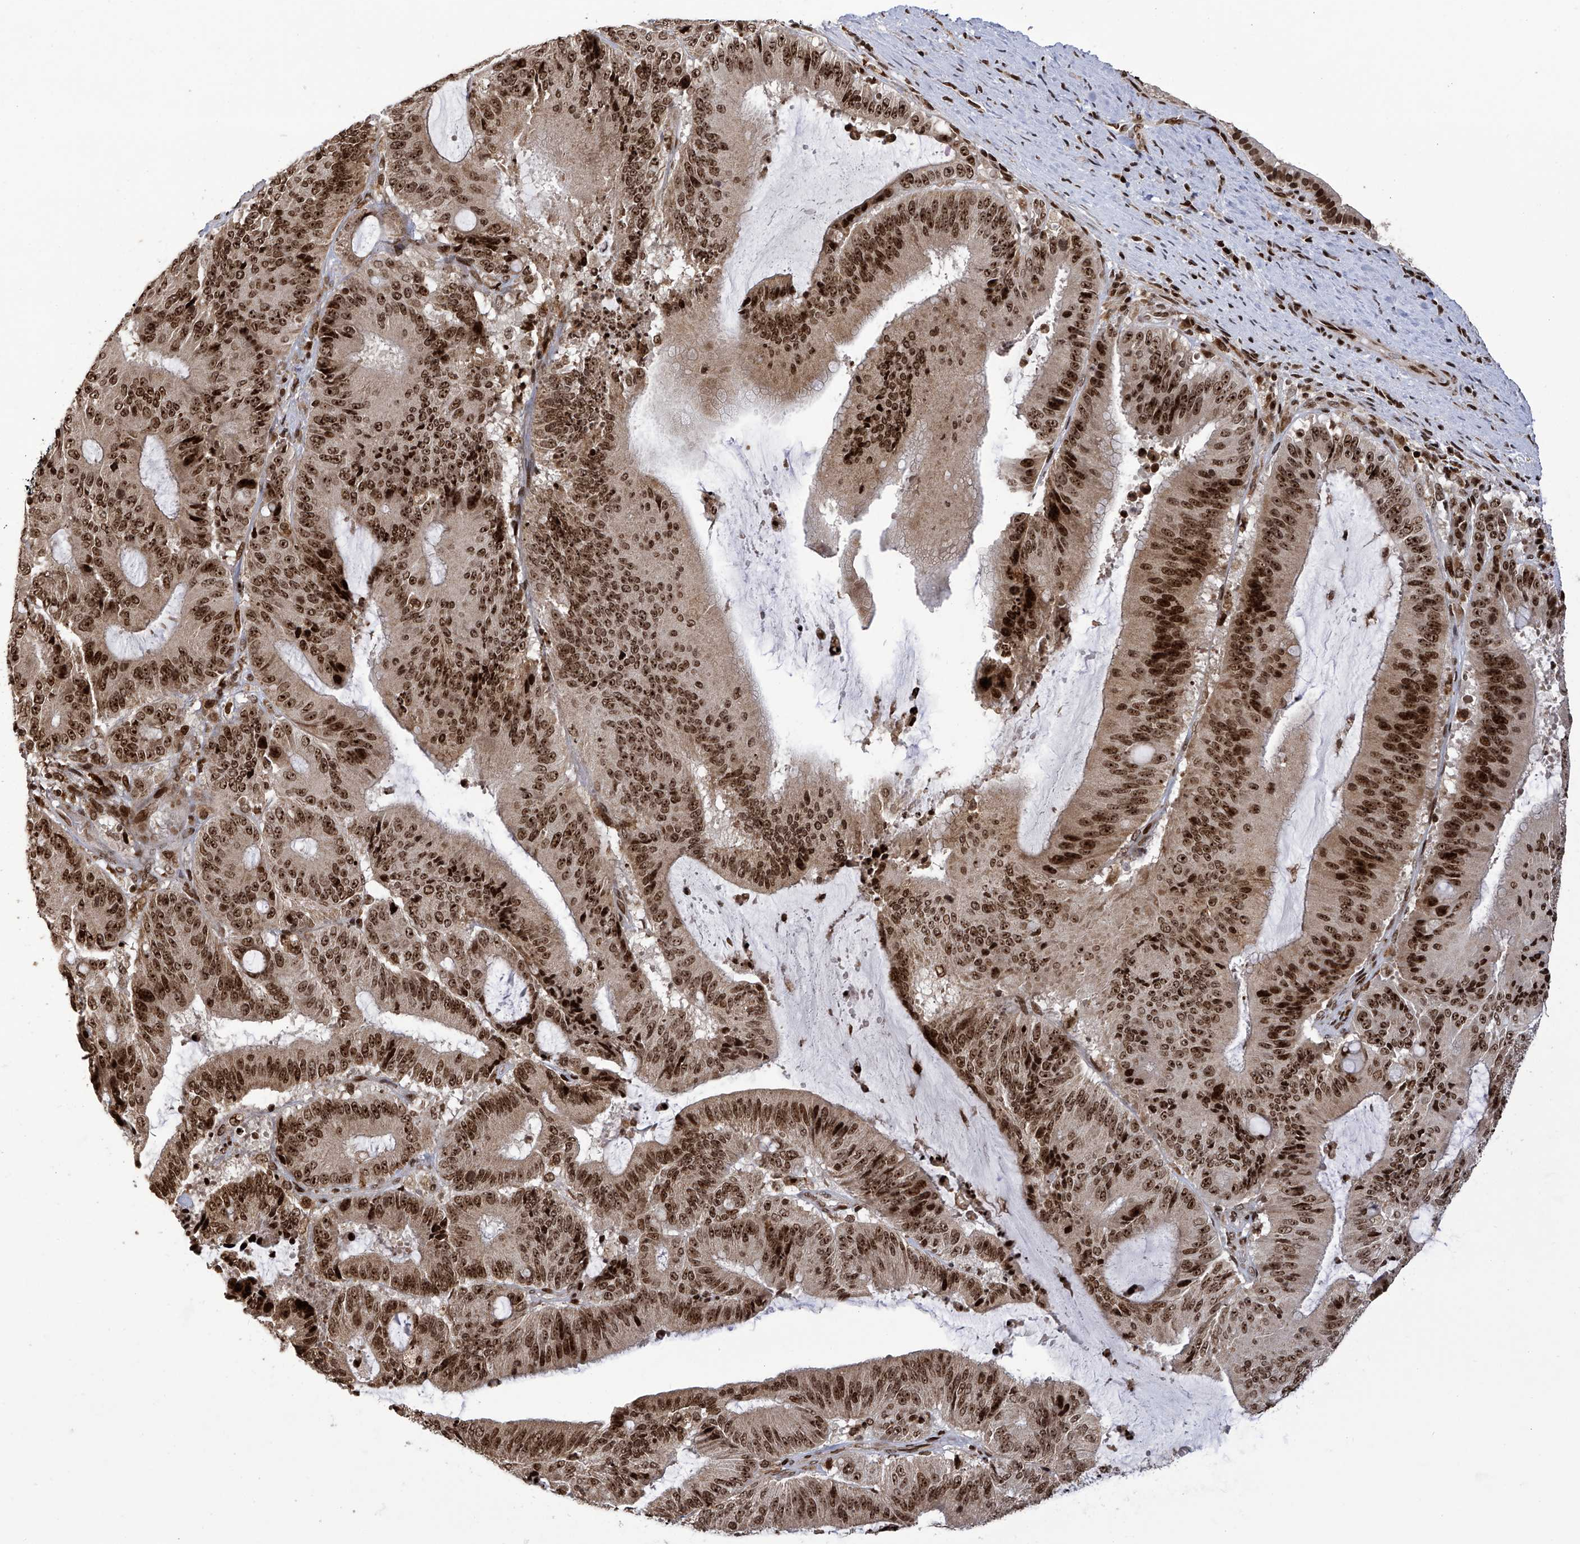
{"staining": {"intensity": "strong", "quantity": ">75%", "location": "nuclear"}, "tissue": "liver cancer", "cell_type": "Tumor cells", "image_type": "cancer", "snomed": [{"axis": "morphology", "description": "Normal tissue, NOS"}, {"axis": "morphology", "description": "Cholangiocarcinoma"}, {"axis": "topography", "description": "Liver"}, {"axis": "topography", "description": "Peripheral nerve tissue"}], "caption": "A high amount of strong nuclear staining is identified in about >75% of tumor cells in cholangiocarcinoma (liver) tissue.", "gene": "PAK1IP1", "patient": {"sex": "female", "age": 73}}